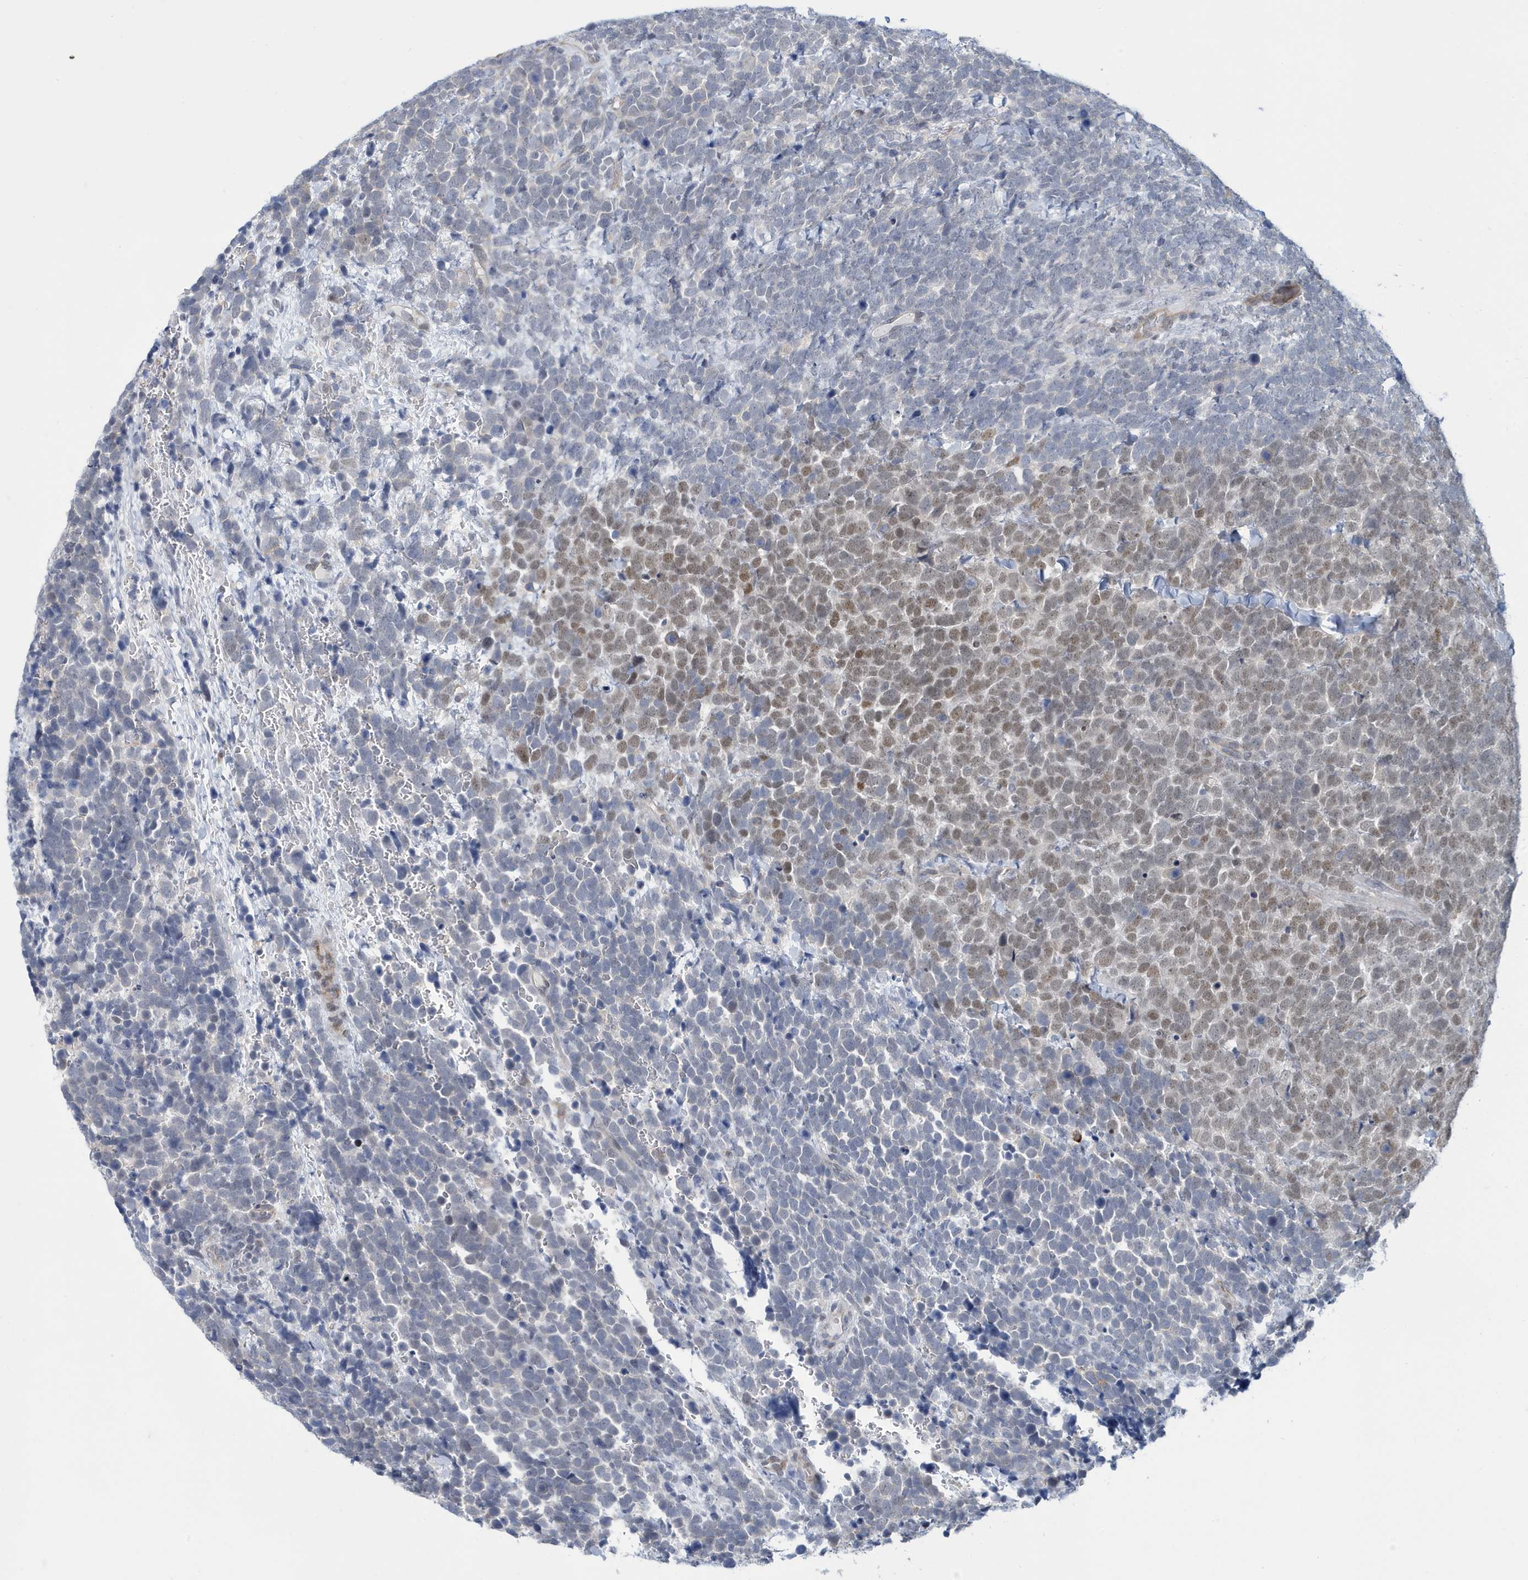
{"staining": {"intensity": "moderate", "quantity": "<25%", "location": "nuclear"}, "tissue": "urothelial cancer", "cell_type": "Tumor cells", "image_type": "cancer", "snomed": [{"axis": "morphology", "description": "Urothelial carcinoma, High grade"}, {"axis": "topography", "description": "Urinary bladder"}], "caption": "Immunohistochemical staining of human urothelial cancer shows low levels of moderate nuclear protein expression in about <25% of tumor cells. The staining was performed using DAB (3,3'-diaminobenzidine), with brown indicating positive protein expression. Nuclei are stained blue with hematoxylin.", "gene": "ZNF654", "patient": {"sex": "female", "age": 82}}